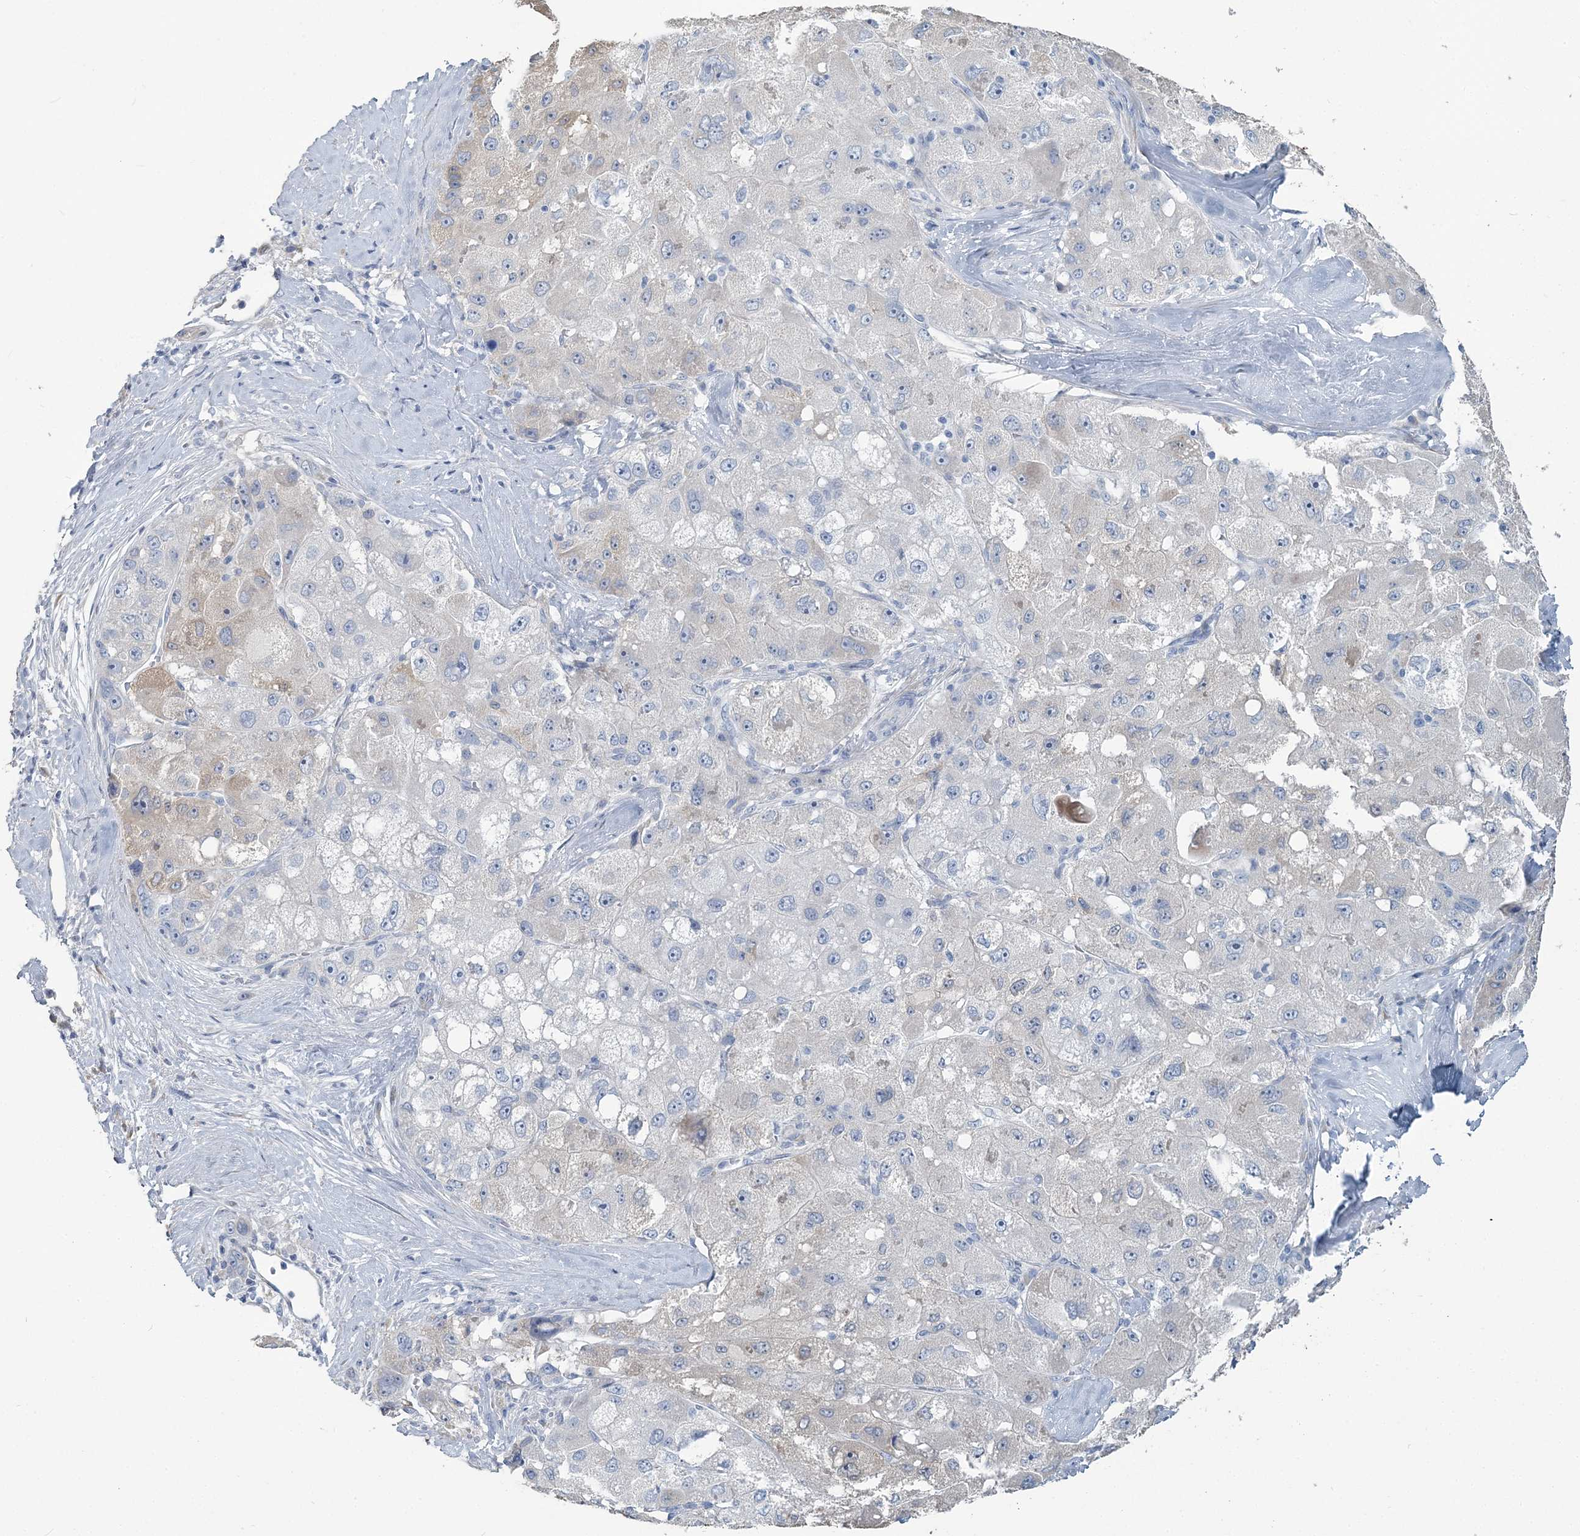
{"staining": {"intensity": "negative", "quantity": "none", "location": "none"}, "tissue": "liver cancer", "cell_type": "Tumor cells", "image_type": "cancer", "snomed": [{"axis": "morphology", "description": "Carcinoma, Hepatocellular, NOS"}, {"axis": "topography", "description": "Liver"}], "caption": "Tumor cells are negative for protein expression in human hepatocellular carcinoma (liver).", "gene": "CMBL", "patient": {"sex": "male", "age": 80}}